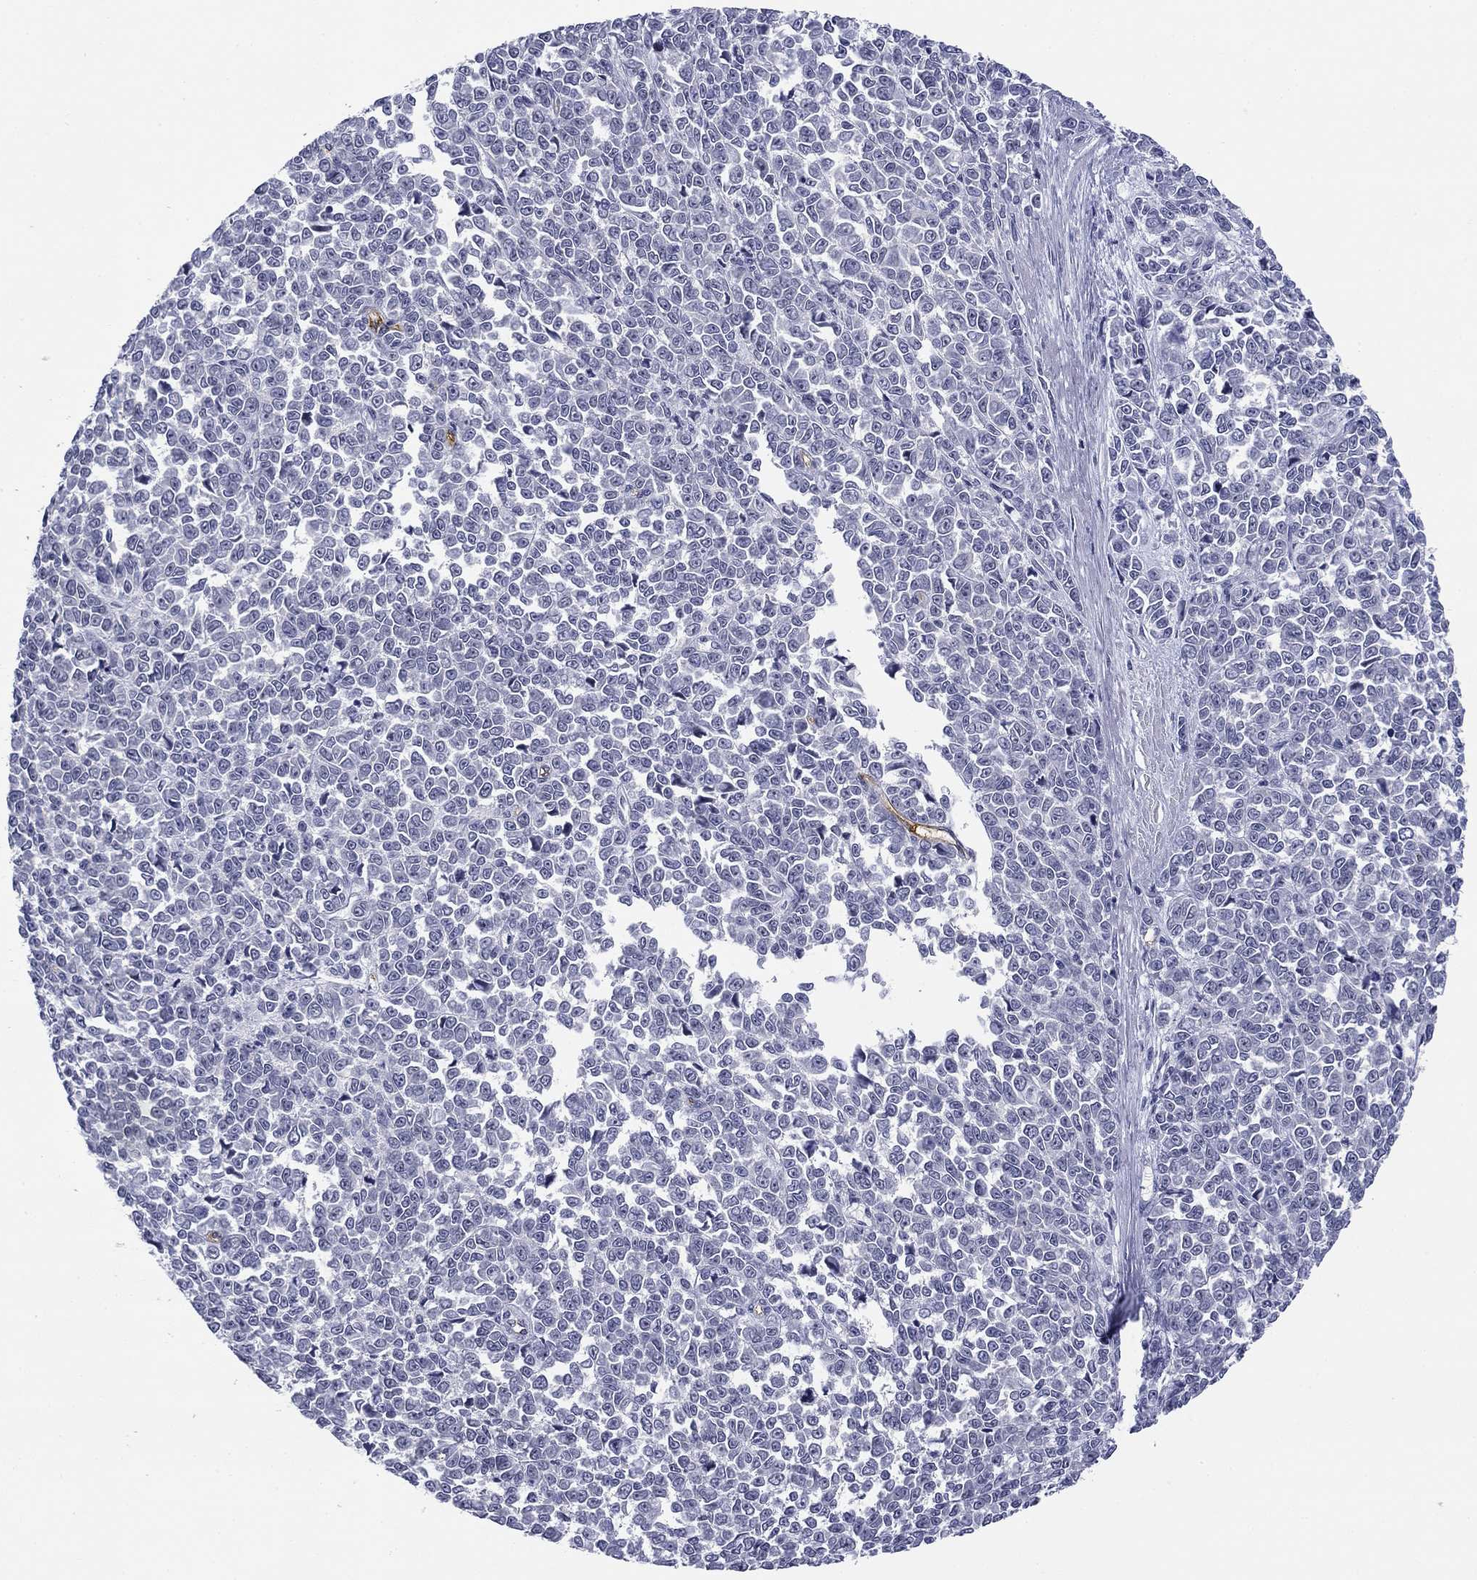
{"staining": {"intensity": "negative", "quantity": "none", "location": "none"}, "tissue": "melanoma", "cell_type": "Tumor cells", "image_type": "cancer", "snomed": [{"axis": "morphology", "description": "Malignant melanoma, NOS"}, {"axis": "topography", "description": "Skin"}], "caption": "Tumor cells are negative for protein expression in human malignant melanoma. (DAB (3,3'-diaminobenzidine) IHC, high magnification).", "gene": "TIGD4", "patient": {"sex": "female", "age": 95}}